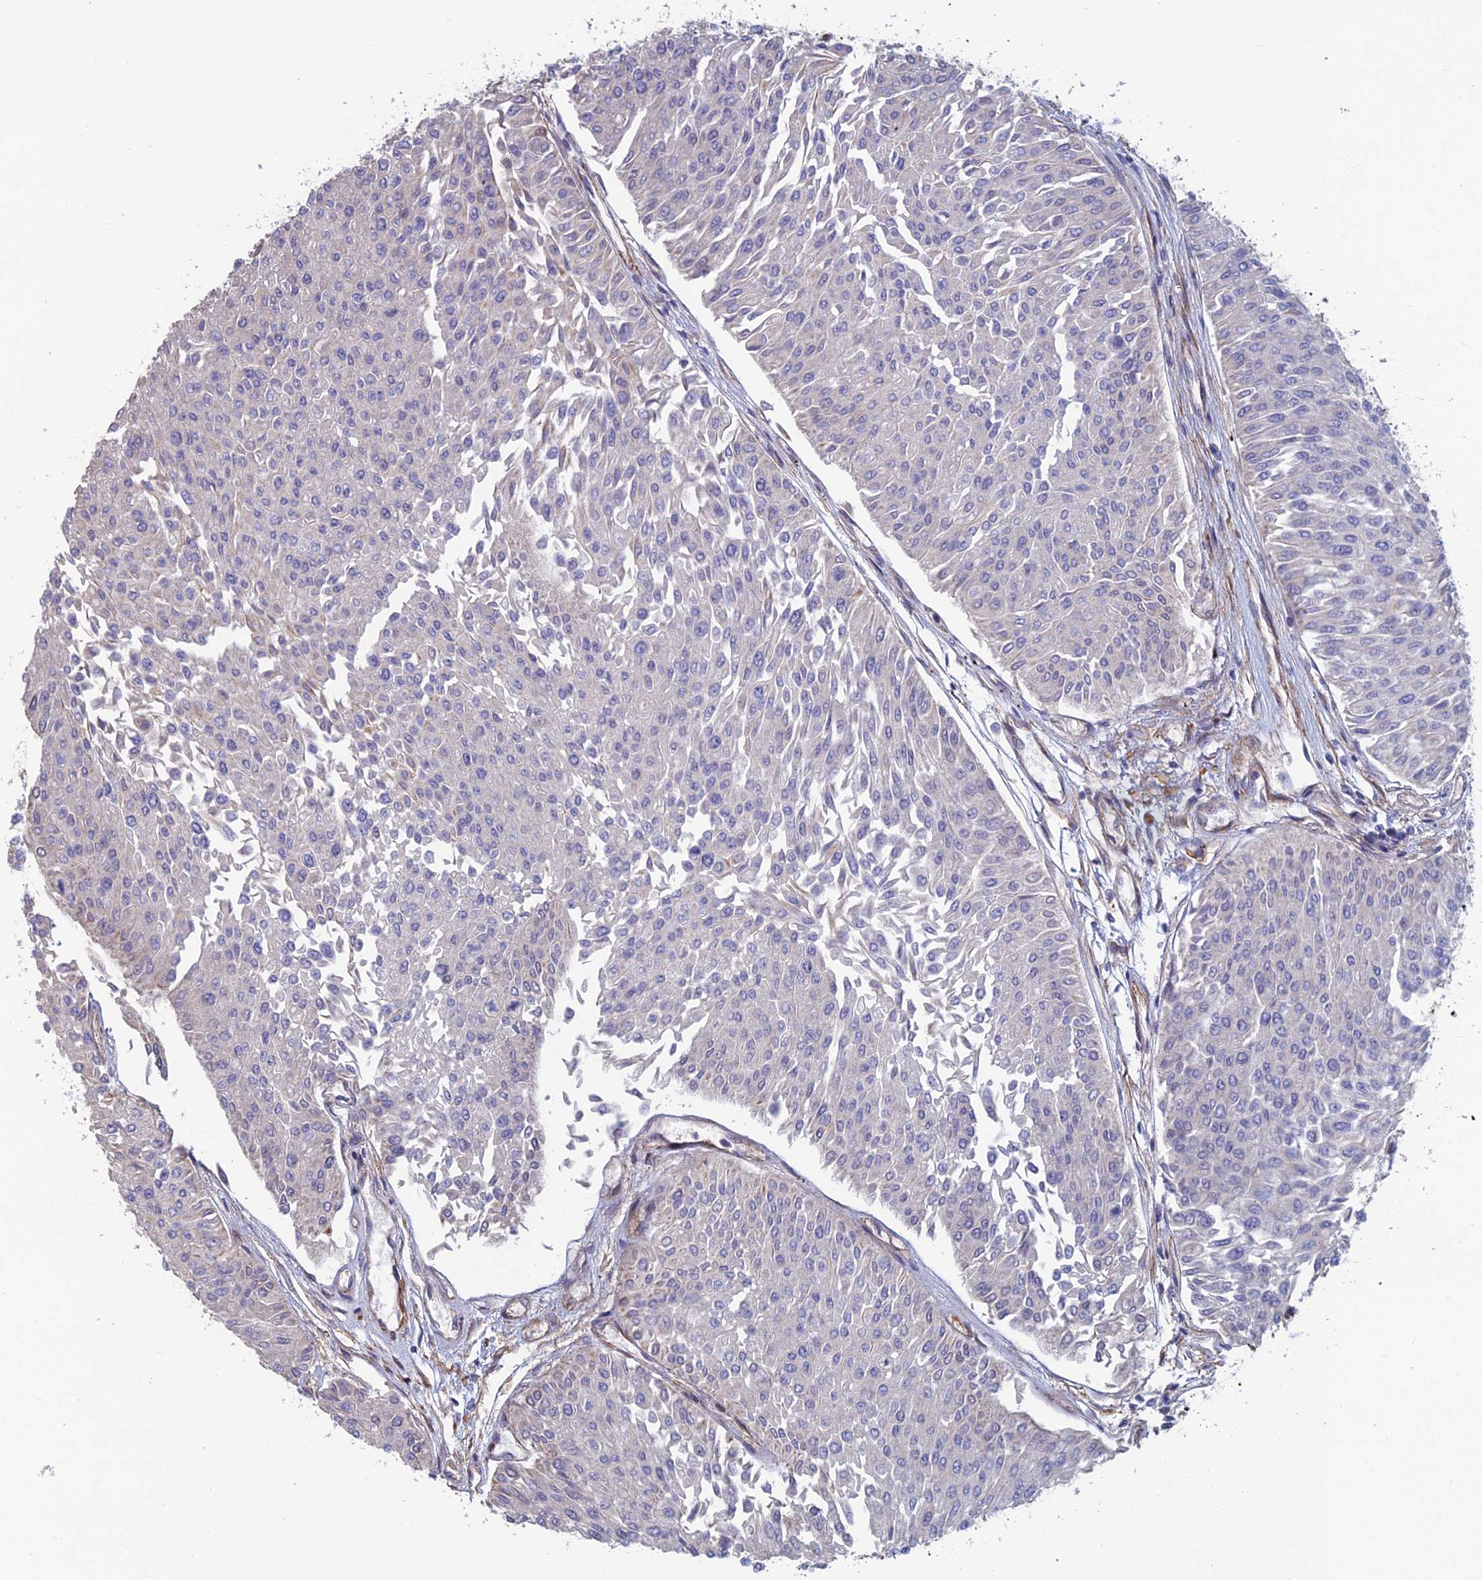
{"staining": {"intensity": "negative", "quantity": "none", "location": "none"}, "tissue": "urothelial cancer", "cell_type": "Tumor cells", "image_type": "cancer", "snomed": [{"axis": "morphology", "description": "Urothelial carcinoma, Low grade"}, {"axis": "topography", "description": "Urinary bladder"}], "caption": "The histopathology image reveals no staining of tumor cells in low-grade urothelial carcinoma.", "gene": "CCDC183", "patient": {"sex": "male", "age": 67}}